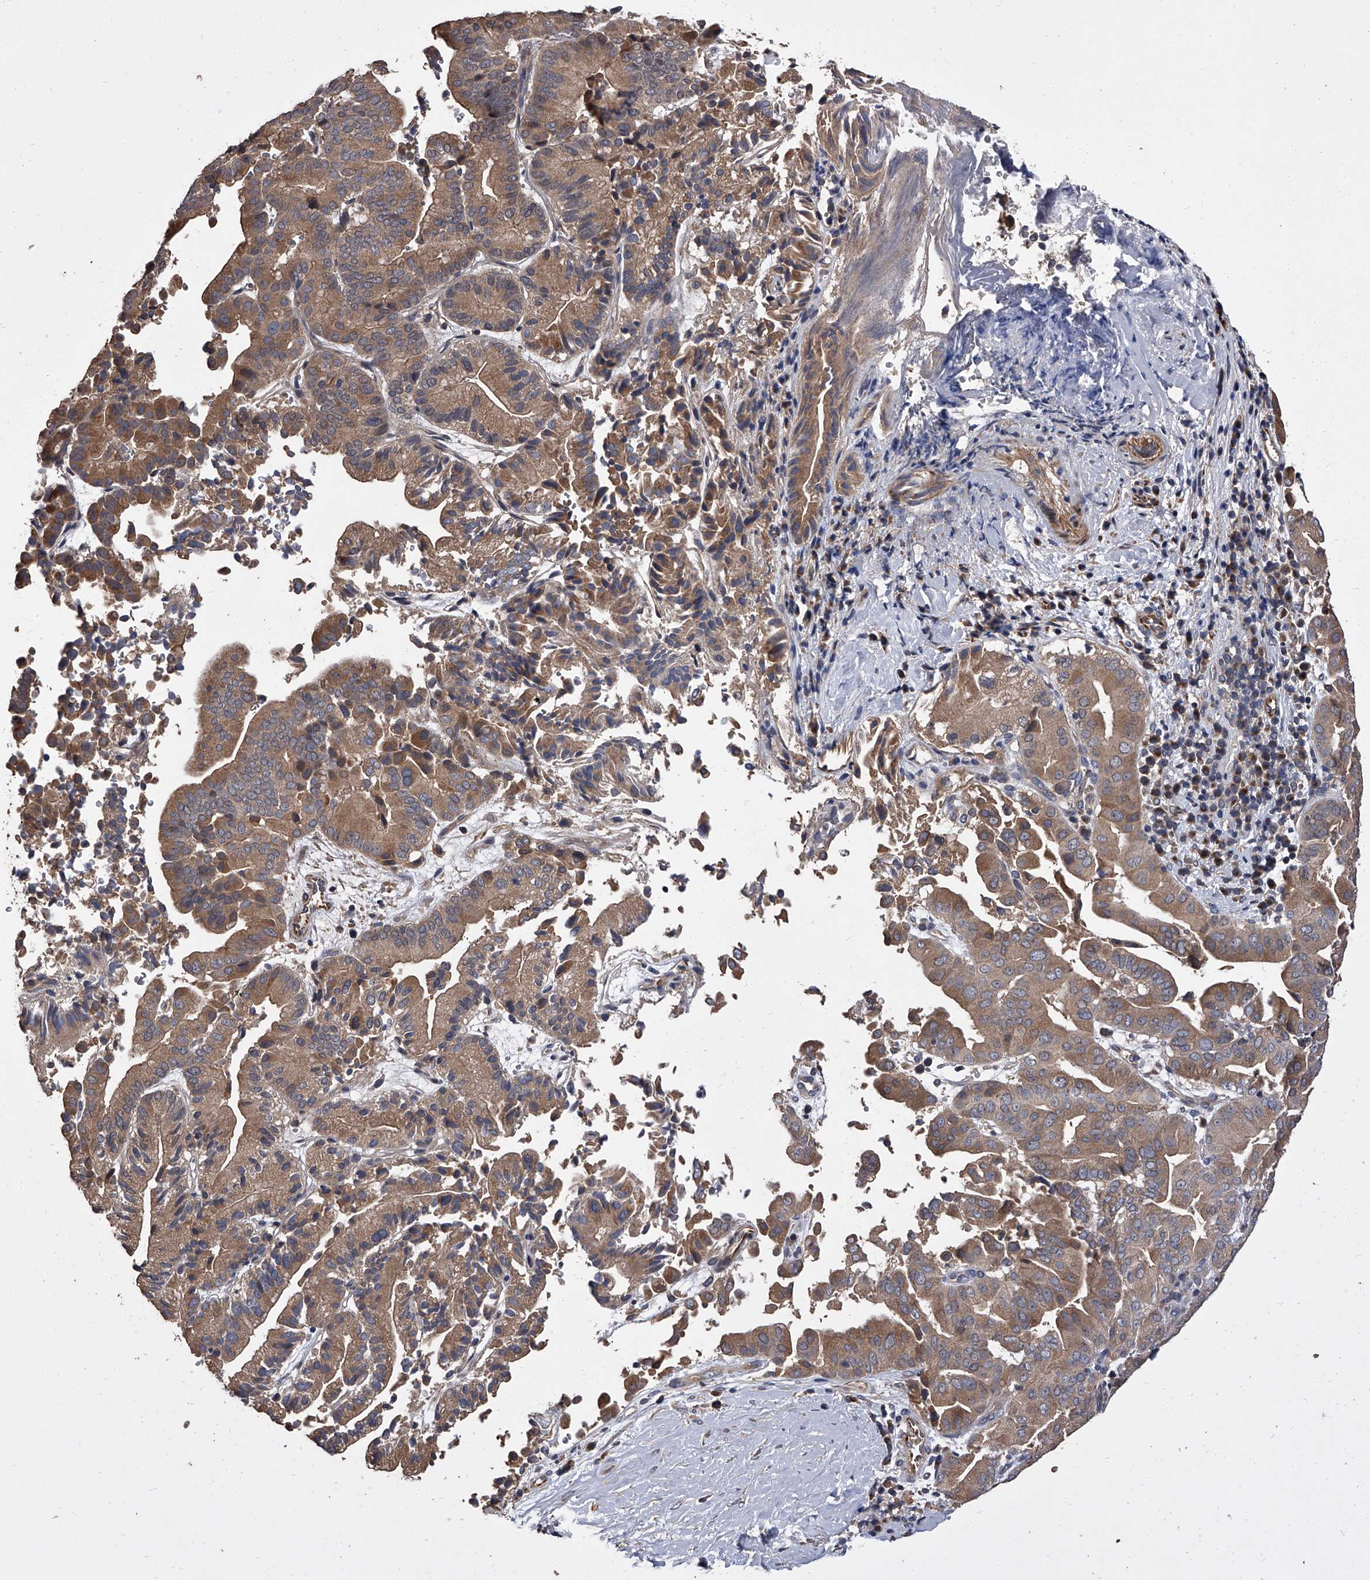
{"staining": {"intensity": "moderate", "quantity": ">75%", "location": "cytoplasmic/membranous"}, "tissue": "liver cancer", "cell_type": "Tumor cells", "image_type": "cancer", "snomed": [{"axis": "morphology", "description": "Cholangiocarcinoma"}, {"axis": "topography", "description": "Liver"}], "caption": "An image of human liver cancer stained for a protein displays moderate cytoplasmic/membranous brown staining in tumor cells. The staining was performed using DAB to visualize the protein expression in brown, while the nuclei were stained in blue with hematoxylin (Magnification: 20x).", "gene": "STK36", "patient": {"sex": "female", "age": 75}}